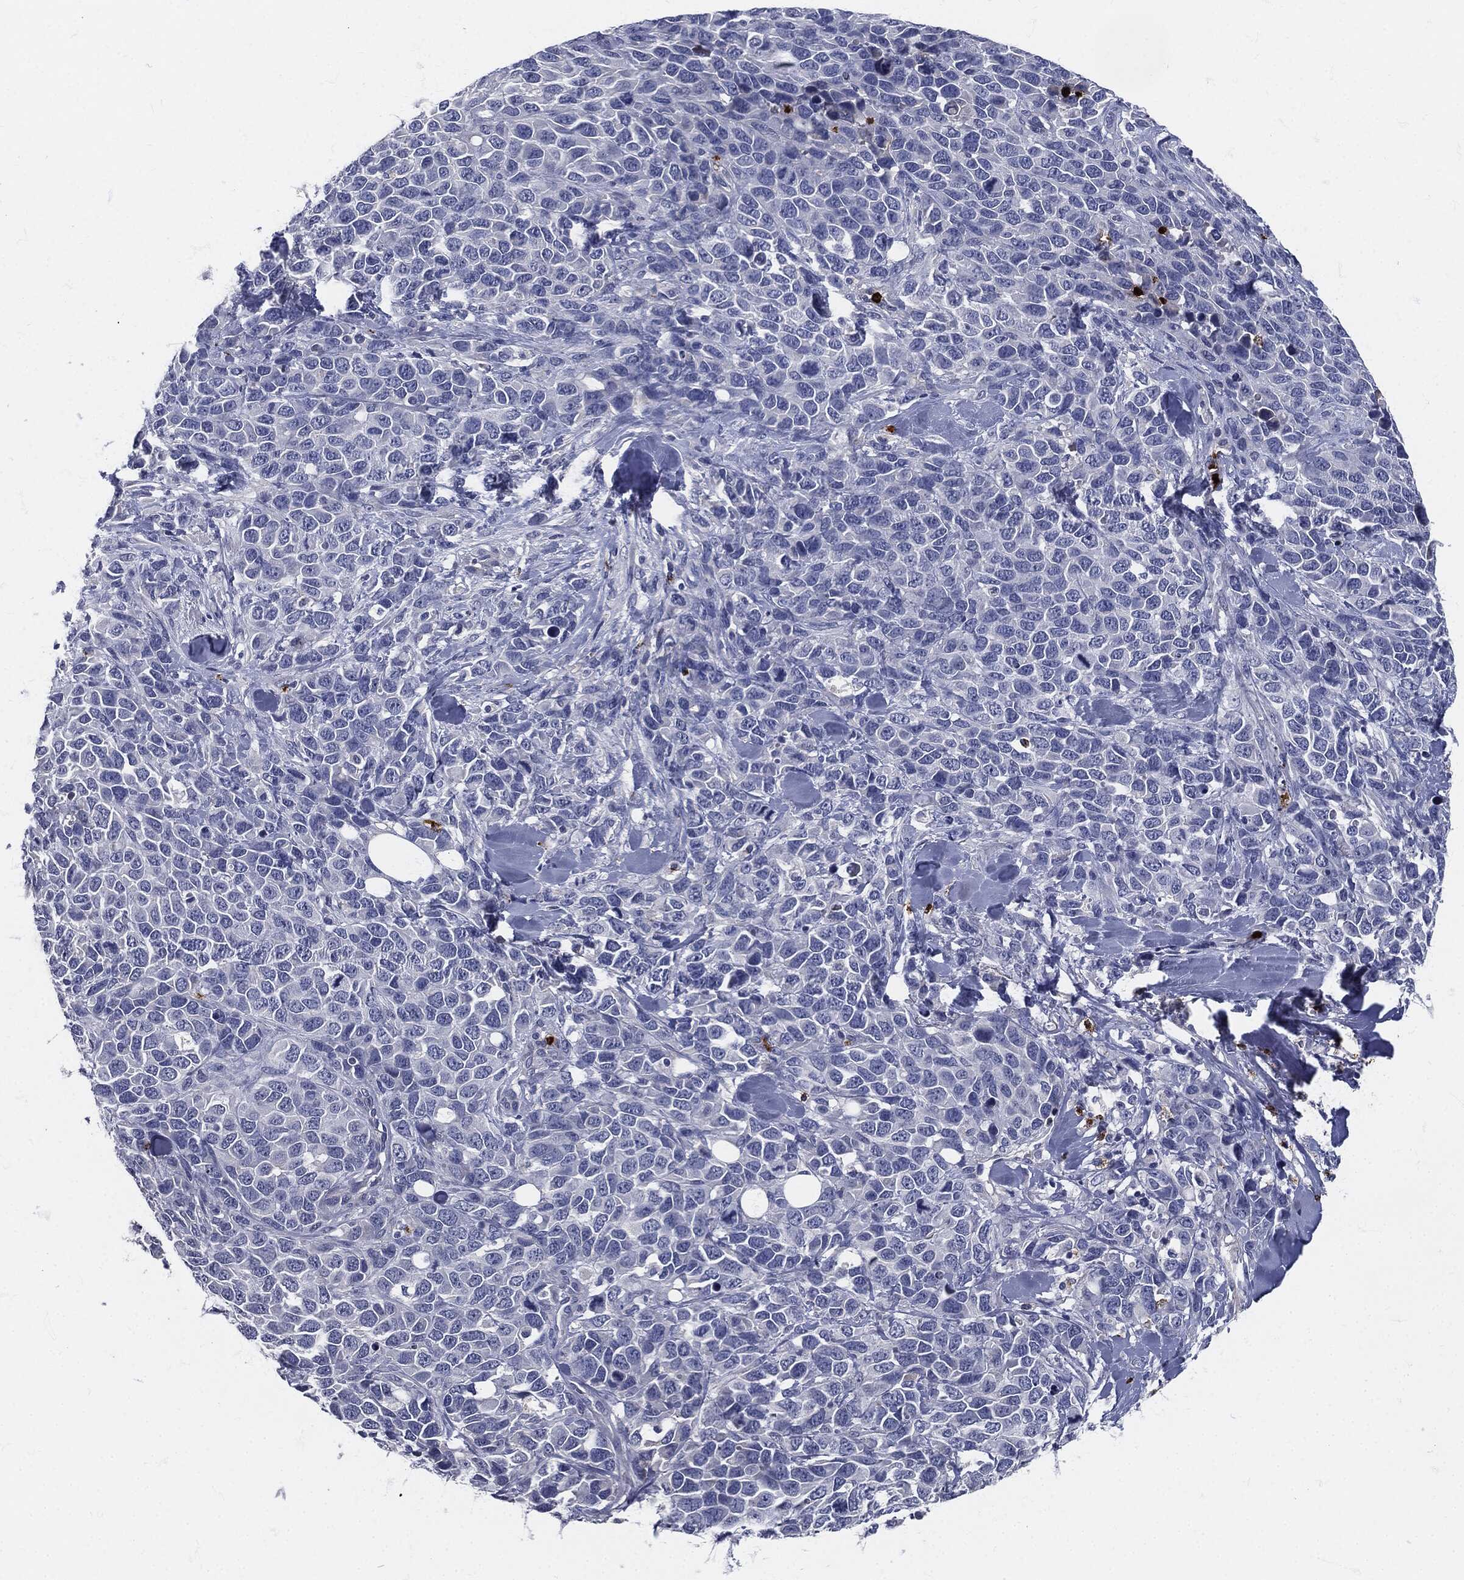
{"staining": {"intensity": "negative", "quantity": "none", "location": "none"}, "tissue": "melanoma", "cell_type": "Tumor cells", "image_type": "cancer", "snomed": [{"axis": "morphology", "description": "Malignant melanoma, Metastatic site"}, {"axis": "topography", "description": "Skin"}], "caption": "Immunohistochemistry (IHC) image of melanoma stained for a protein (brown), which reveals no staining in tumor cells.", "gene": "MPO", "patient": {"sex": "male", "age": 84}}